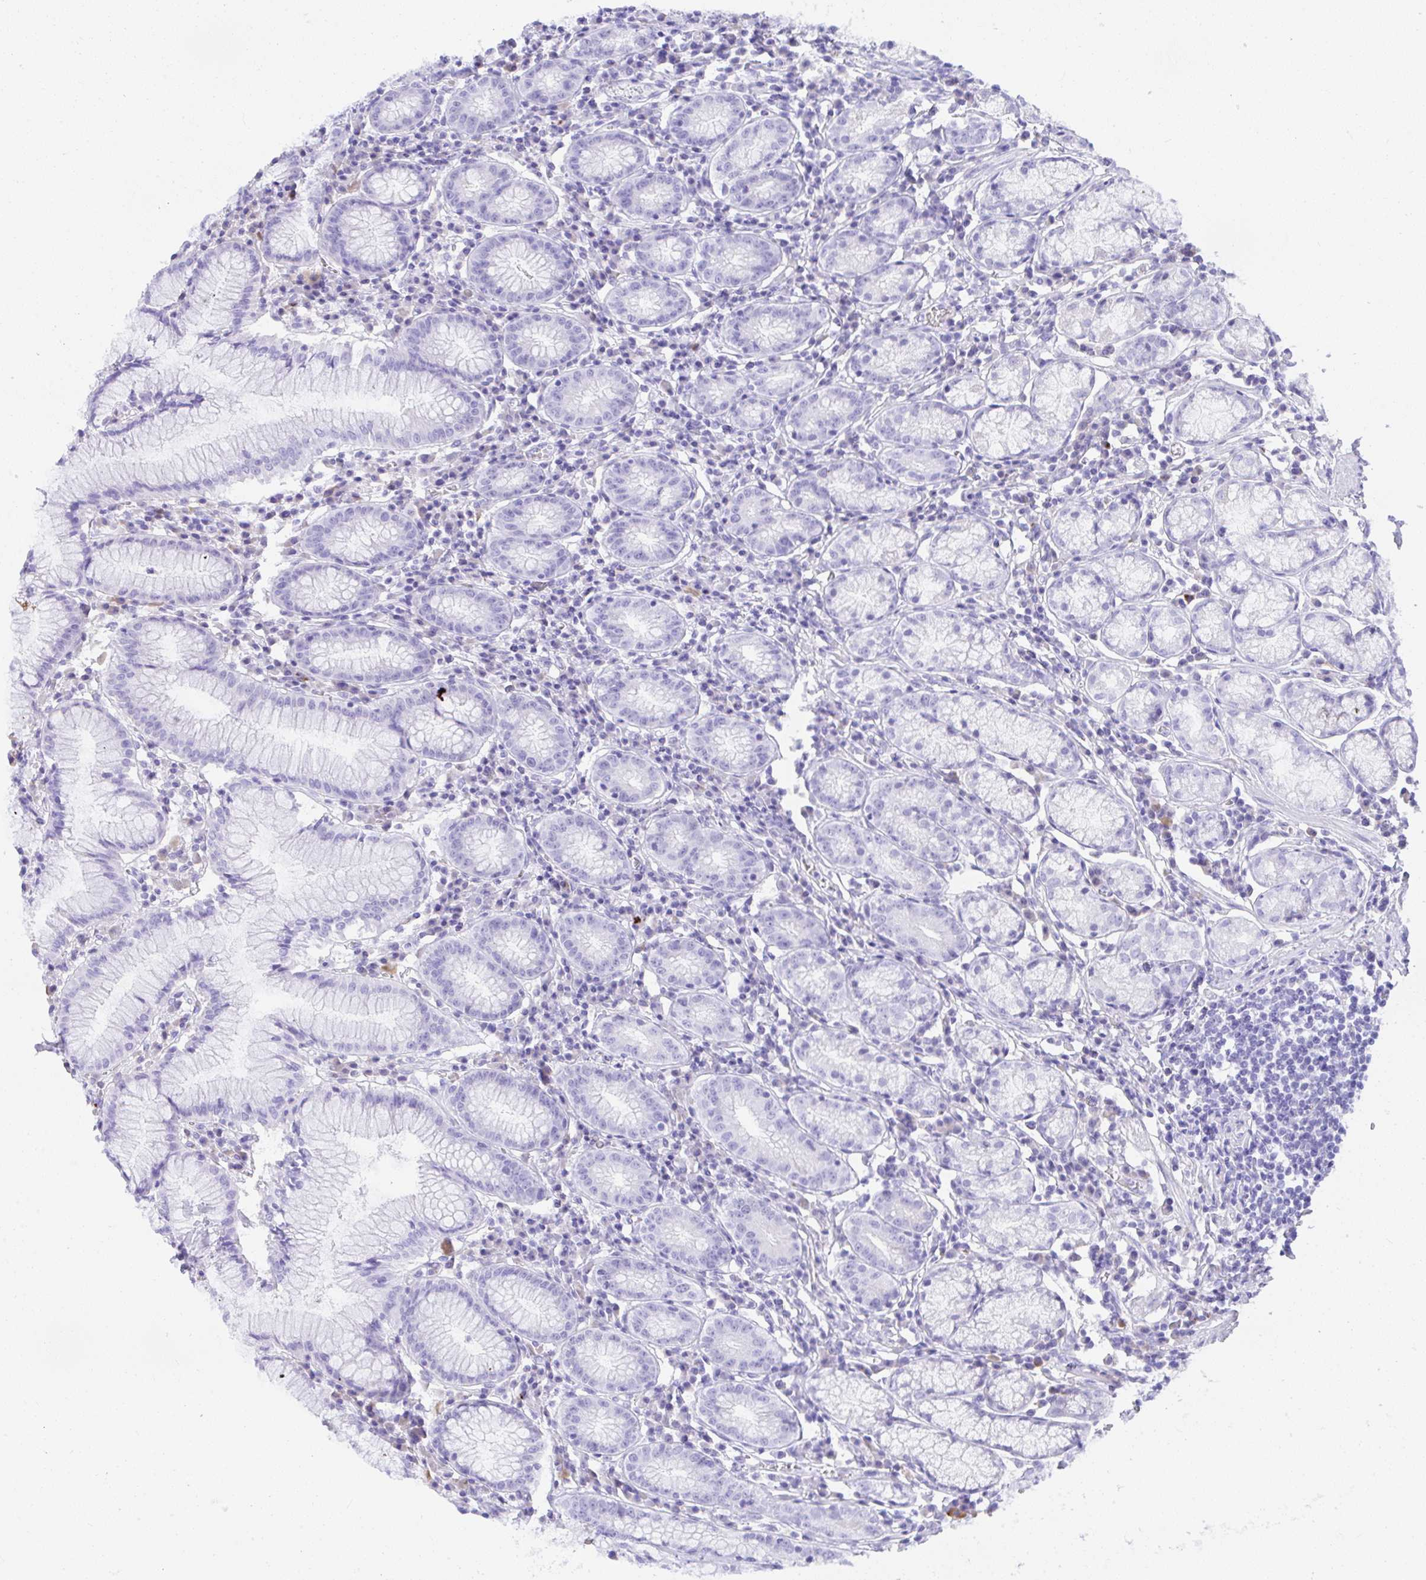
{"staining": {"intensity": "negative", "quantity": "none", "location": "none"}, "tissue": "stomach", "cell_type": "Glandular cells", "image_type": "normal", "snomed": [{"axis": "morphology", "description": "Normal tissue, NOS"}, {"axis": "topography", "description": "Stomach"}], "caption": "The histopathology image shows no staining of glandular cells in benign stomach. The staining was performed using DAB (3,3'-diaminobenzidine) to visualize the protein expression in brown, while the nuclei were stained in blue with hematoxylin (Magnification: 20x).", "gene": "SEL1L2", "patient": {"sex": "male", "age": 55}}